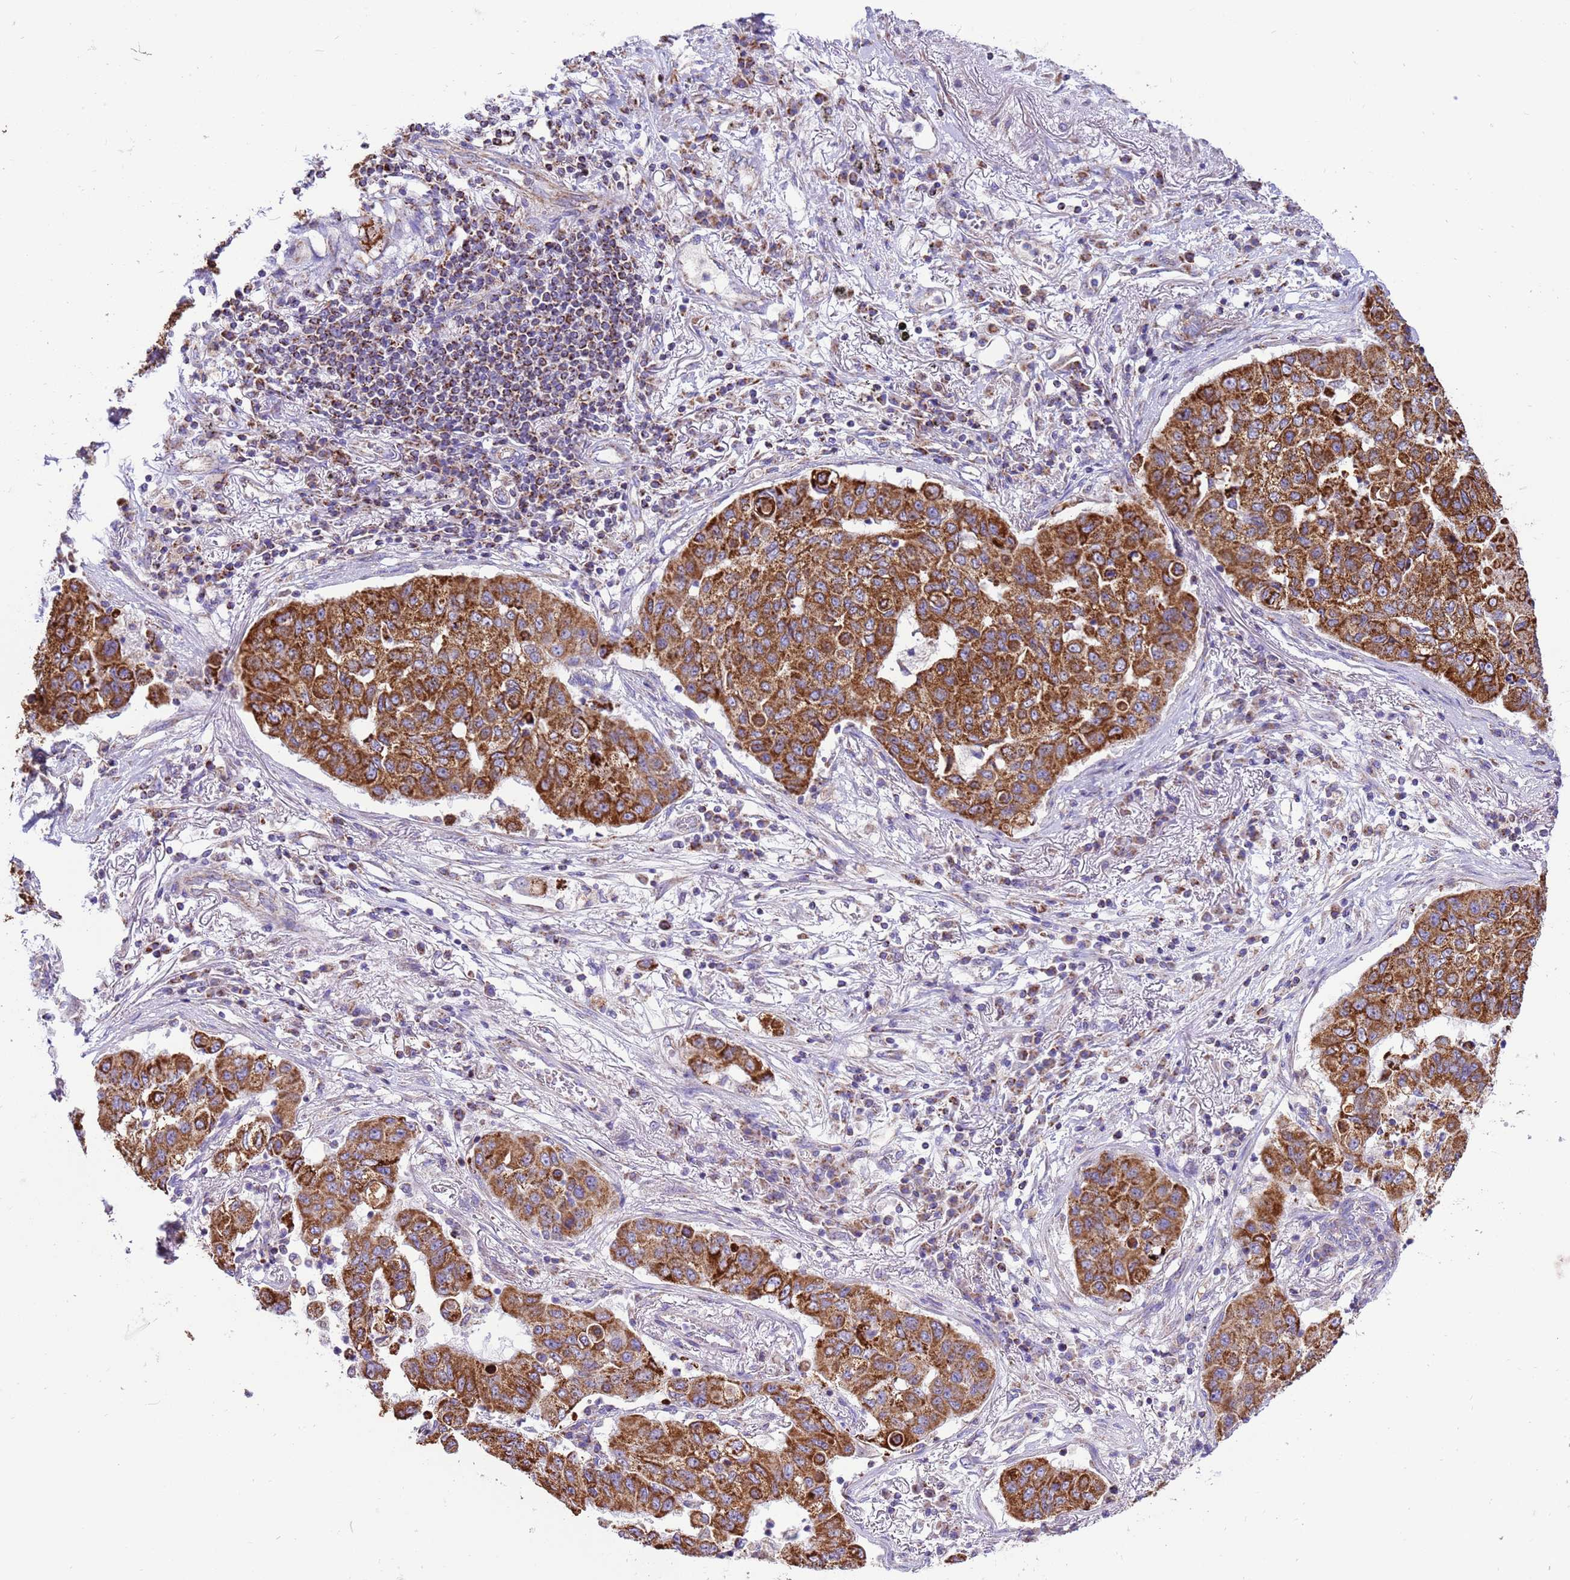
{"staining": {"intensity": "strong", "quantity": ">75%", "location": "cytoplasmic/membranous"}, "tissue": "lung cancer", "cell_type": "Tumor cells", "image_type": "cancer", "snomed": [{"axis": "morphology", "description": "Squamous cell carcinoma, NOS"}, {"axis": "topography", "description": "Lung"}], "caption": "Lung cancer (squamous cell carcinoma) tissue reveals strong cytoplasmic/membranous expression in about >75% of tumor cells, visualized by immunohistochemistry.", "gene": "RNF165", "patient": {"sex": "male", "age": 74}}